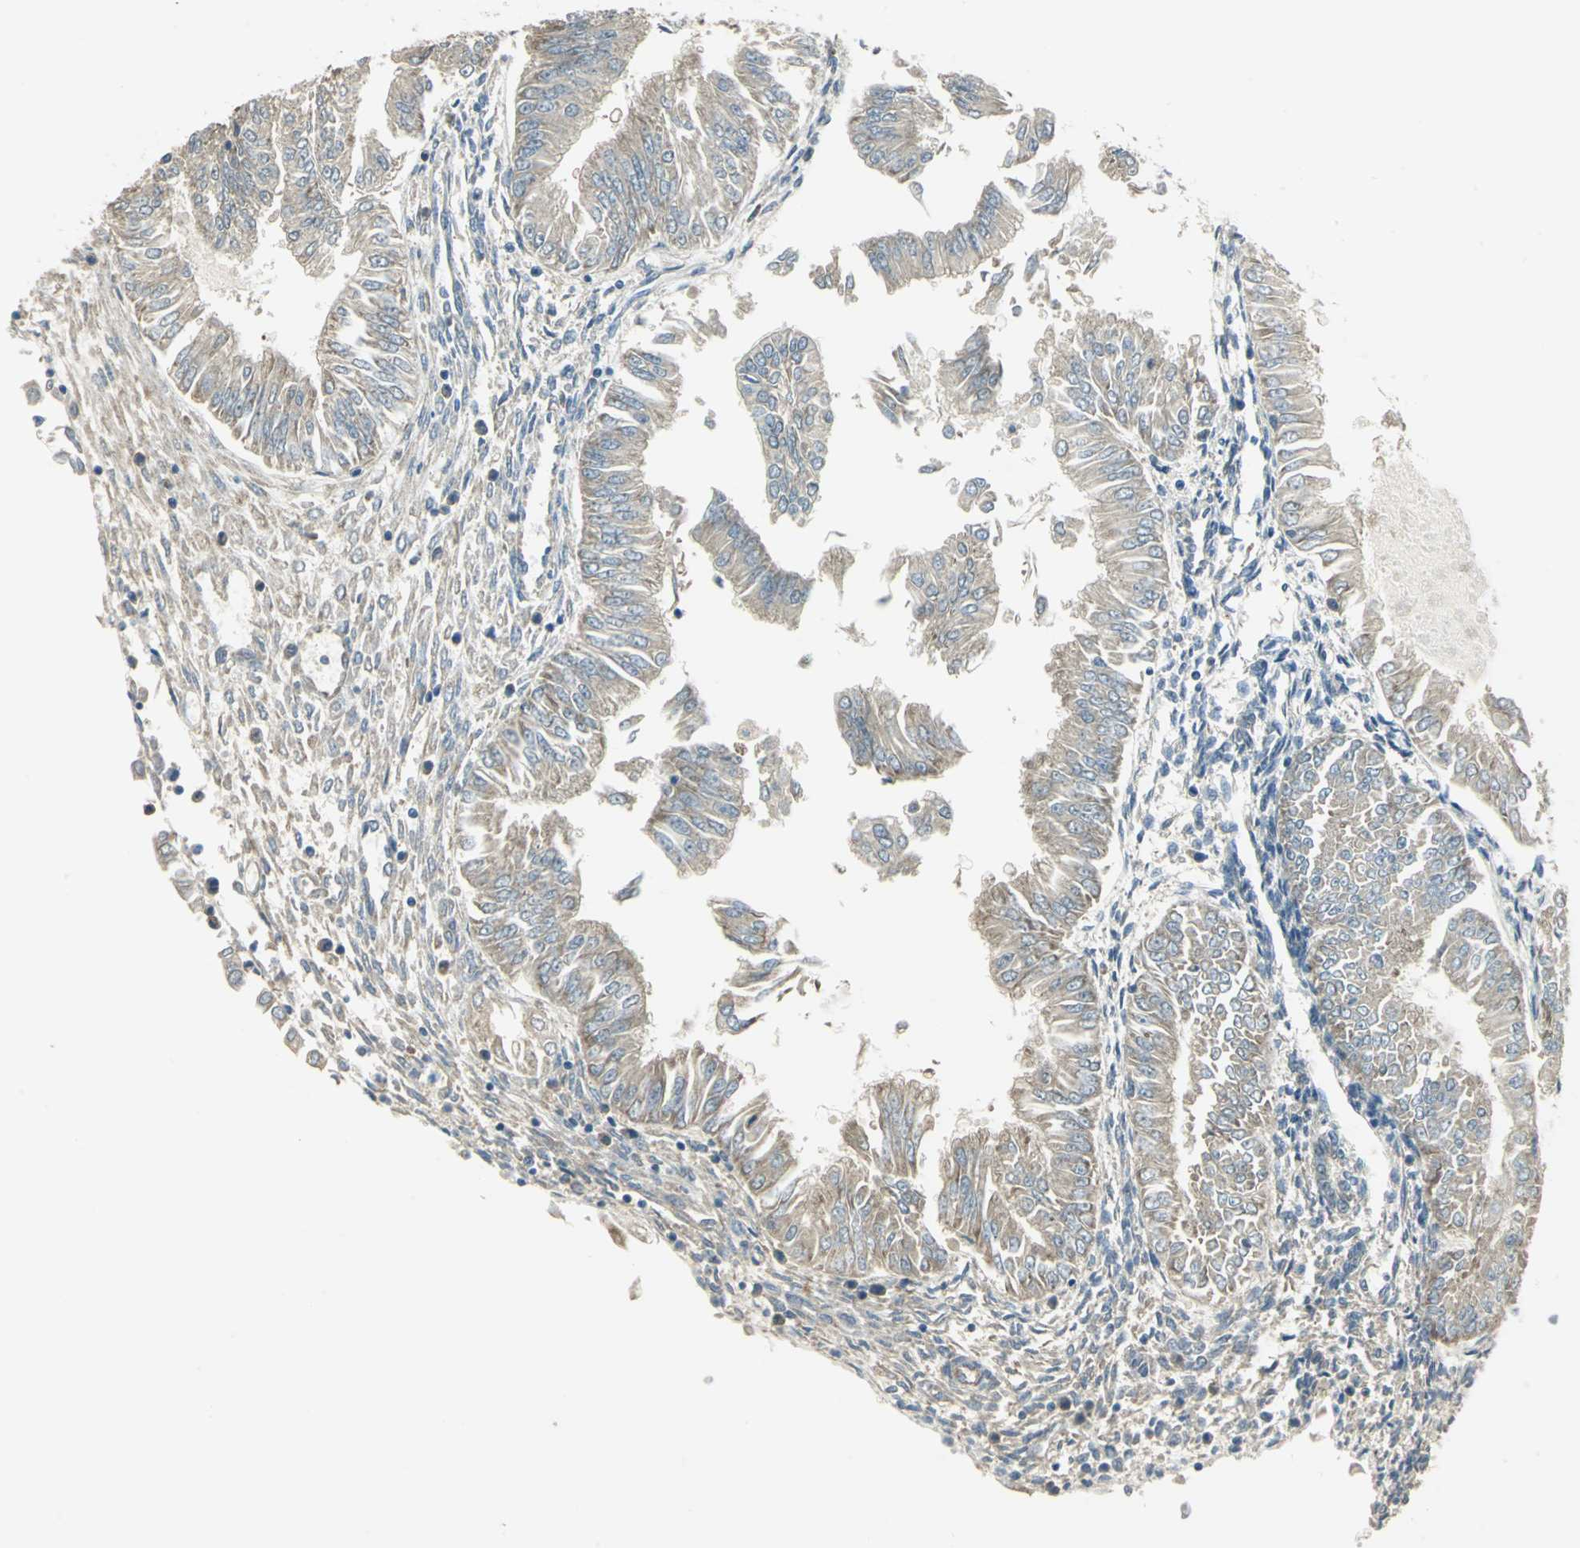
{"staining": {"intensity": "moderate", "quantity": ">75%", "location": "cytoplasmic/membranous"}, "tissue": "endometrial cancer", "cell_type": "Tumor cells", "image_type": "cancer", "snomed": [{"axis": "morphology", "description": "Adenocarcinoma, NOS"}, {"axis": "topography", "description": "Endometrium"}], "caption": "Human endometrial cancer stained with a brown dye reveals moderate cytoplasmic/membranous positive expression in approximately >75% of tumor cells.", "gene": "SHC2", "patient": {"sex": "female", "age": 53}}